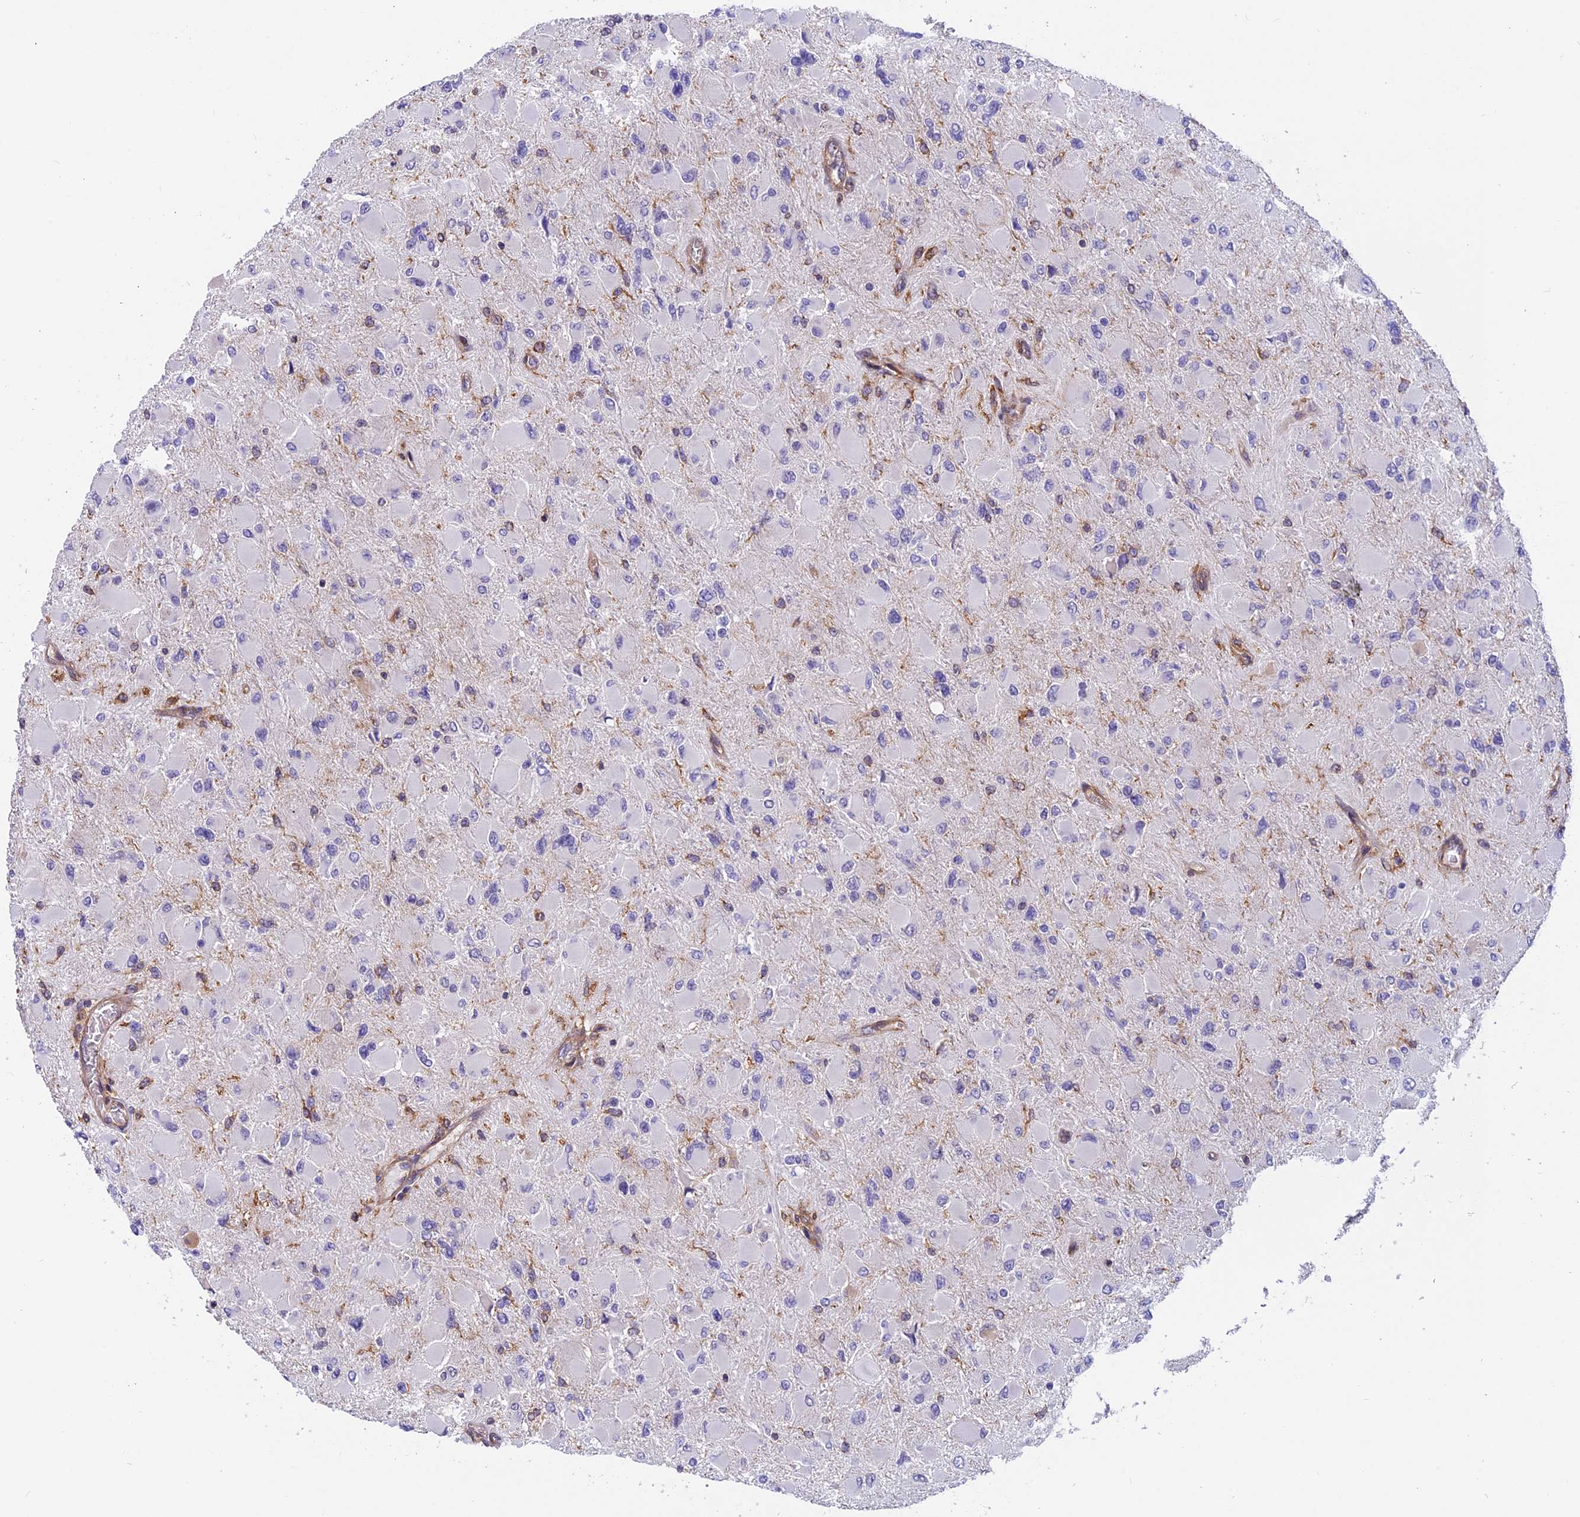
{"staining": {"intensity": "negative", "quantity": "none", "location": "none"}, "tissue": "glioma", "cell_type": "Tumor cells", "image_type": "cancer", "snomed": [{"axis": "morphology", "description": "Glioma, malignant, High grade"}, {"axis": "topography", "description": "Cerebral cortex"}], "caption": "This is a histopathology image of immunohistochemistry staining of high-grade glioma (malignant), which shows no positivity in tumor cells.", "gene": "EHBP1L1", "patient": {"sex": "female", "age": 36}}